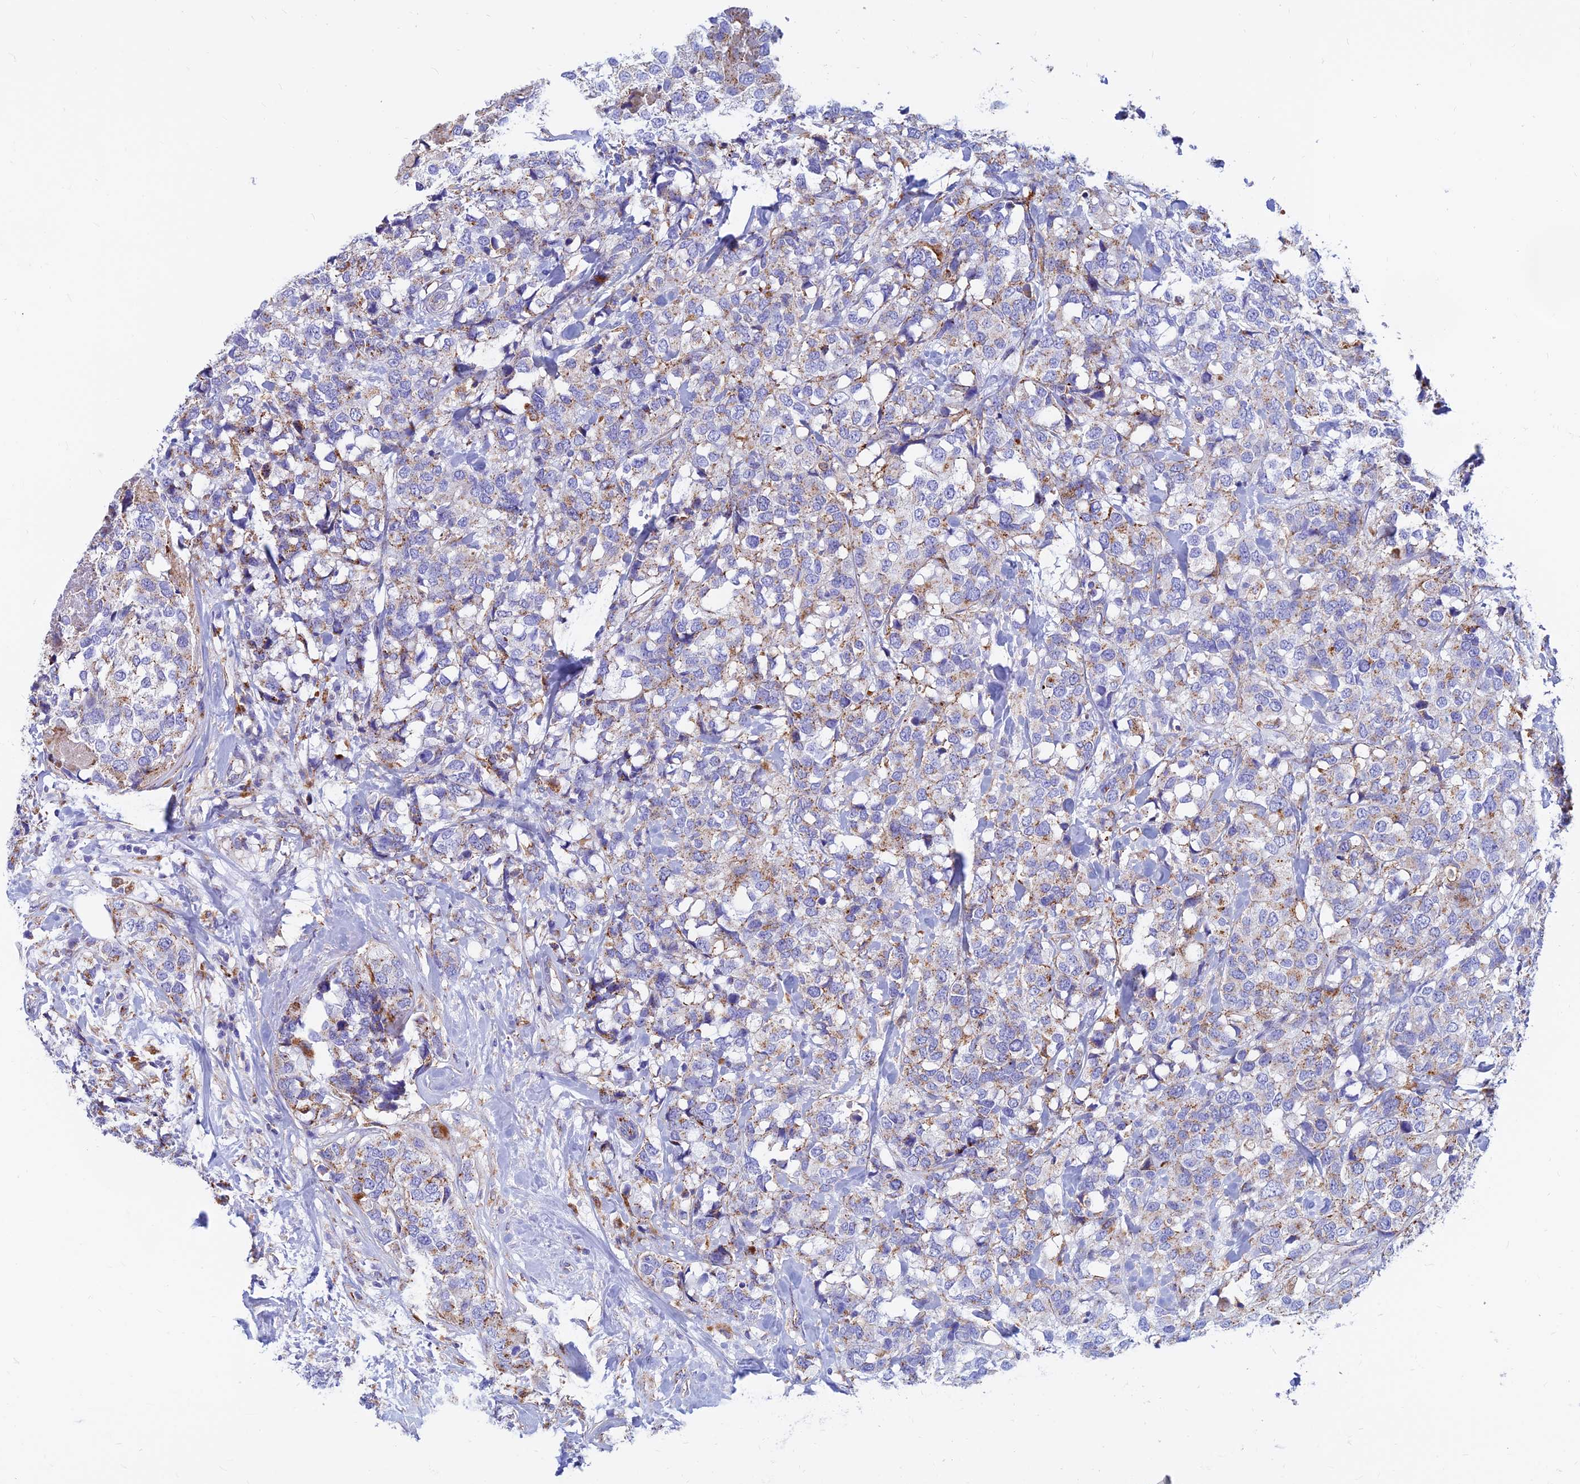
{"staining": {"intensity": "moderate", "quantity": "<25%", "location": "cytoplasmic/membranous"}, "tissue": "breast cancer", "cell_type": "Tumor cells", "image_type": "cancer", "snomed": [{"axis": "morphology", "description": "Lobular carcinoma"}, {"axis": "topography", "description": "Breast"}], "caption": "An image of lobular carcinoma (breast) stained for a protein reveals moderate cytoplasmic/membranous brown staining in tumor cells. (Brightfield microscopy of DAB IHC at high magnification).", "gene": "SPNS1", "patient": {"sex": "female", "age": 59}}